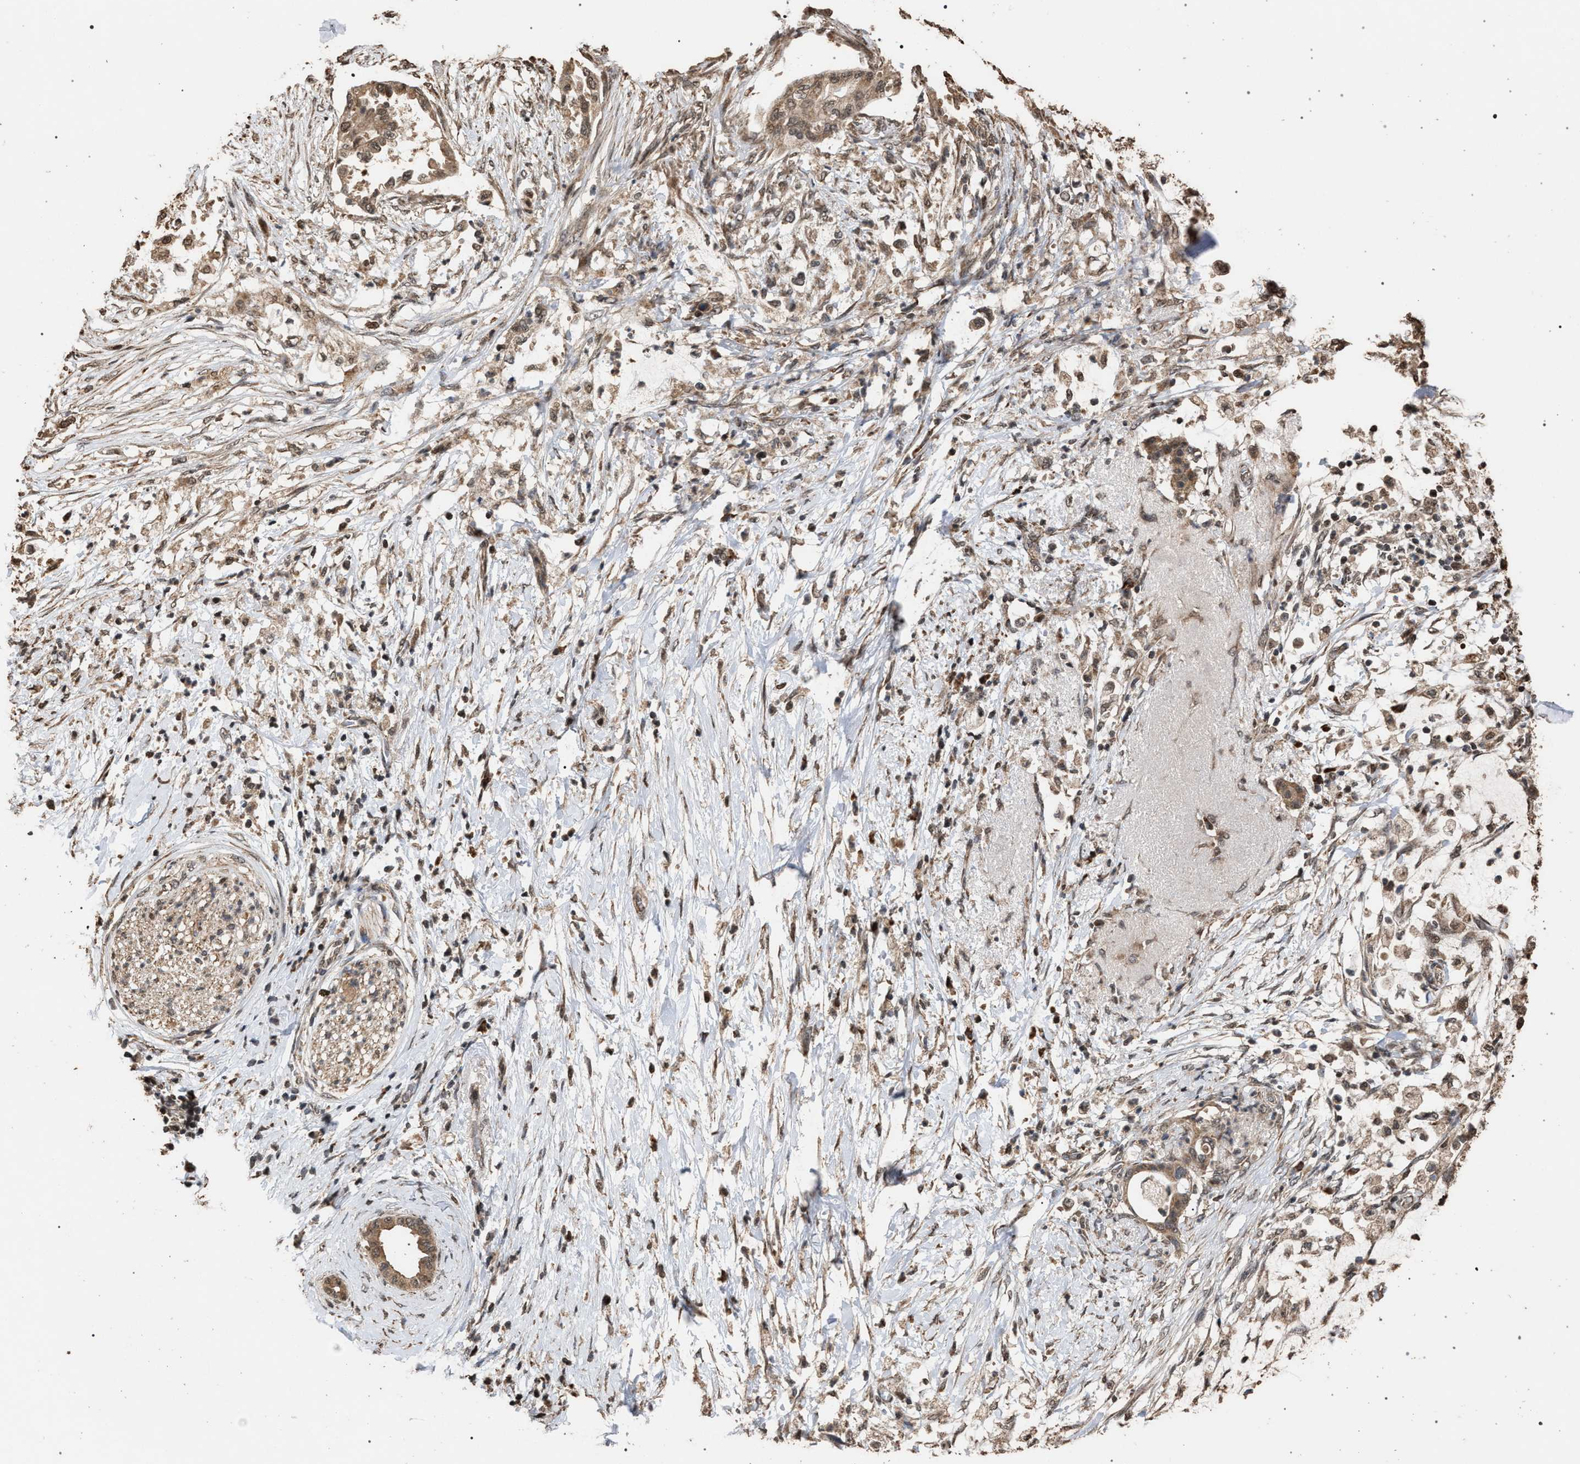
{"staining": {"intensity": "moderate", "quantity": ">75%", "location": "cytoplasmic/membranous"}, "tissue": "pancreatic cancer", "cell_type": "Tumor cells", "image_type": "cancer", "snomed": [{"axis": "morphology", "description": "Normal tissue, NOS"}, {"axis": "morphology", "description": "Adenocarcinoma, NOS"}, {"axis": "topography", "description": "Pancreas"}, {"axis": "topography", "description": "Duodenum"}], "caption": "Tumor cells show medium levels of moderate cytoplasmic/membranous staining in approximately >75% of cells in human pancreatic adenocarcinoma. (IHC, brightfield microscopy, high magnification).", "gene": "NAA35", "patient": {"sex": "female", "age": 60}}